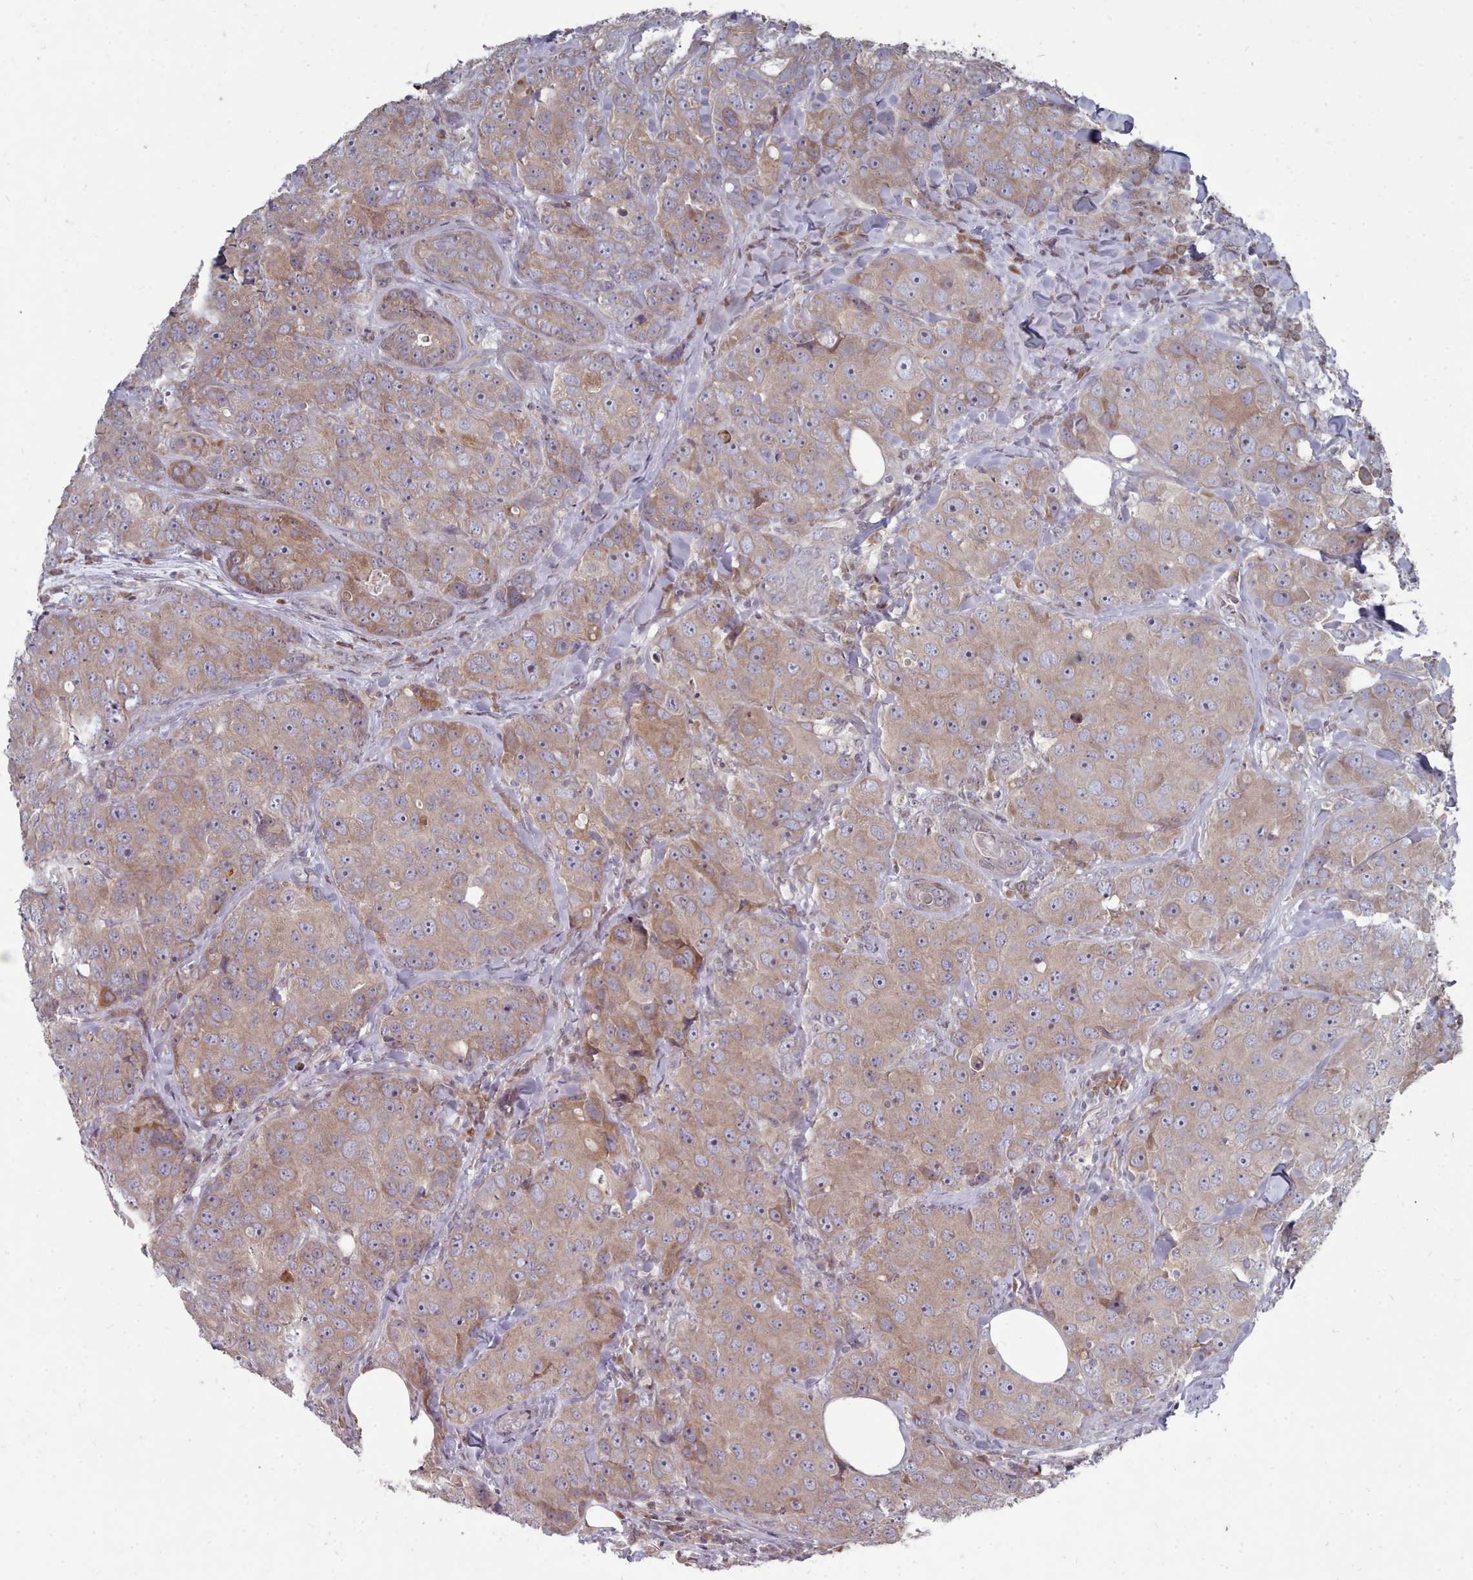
{"staining": {"intensity": "weak", "quantity": ">75%", "location": "cytoplasmic/membranous"}, "tissue": "breast cancer", "cell_type": "Tumor cells", "image_type": "cancer", "snomed": [{"axis": "morphology", "description": "Duct carcinoma"}, {"axis": "topography", "description": "Breast"}], "caption": "Brown immunohistochemical staining in human intraductal carcinoma (breast) demonstrates weak cytoplasmic/membranous staining in about >75% of tumor cells.", "gene": "ACKR3", "patient": {"sex": "female", "age": 43}}